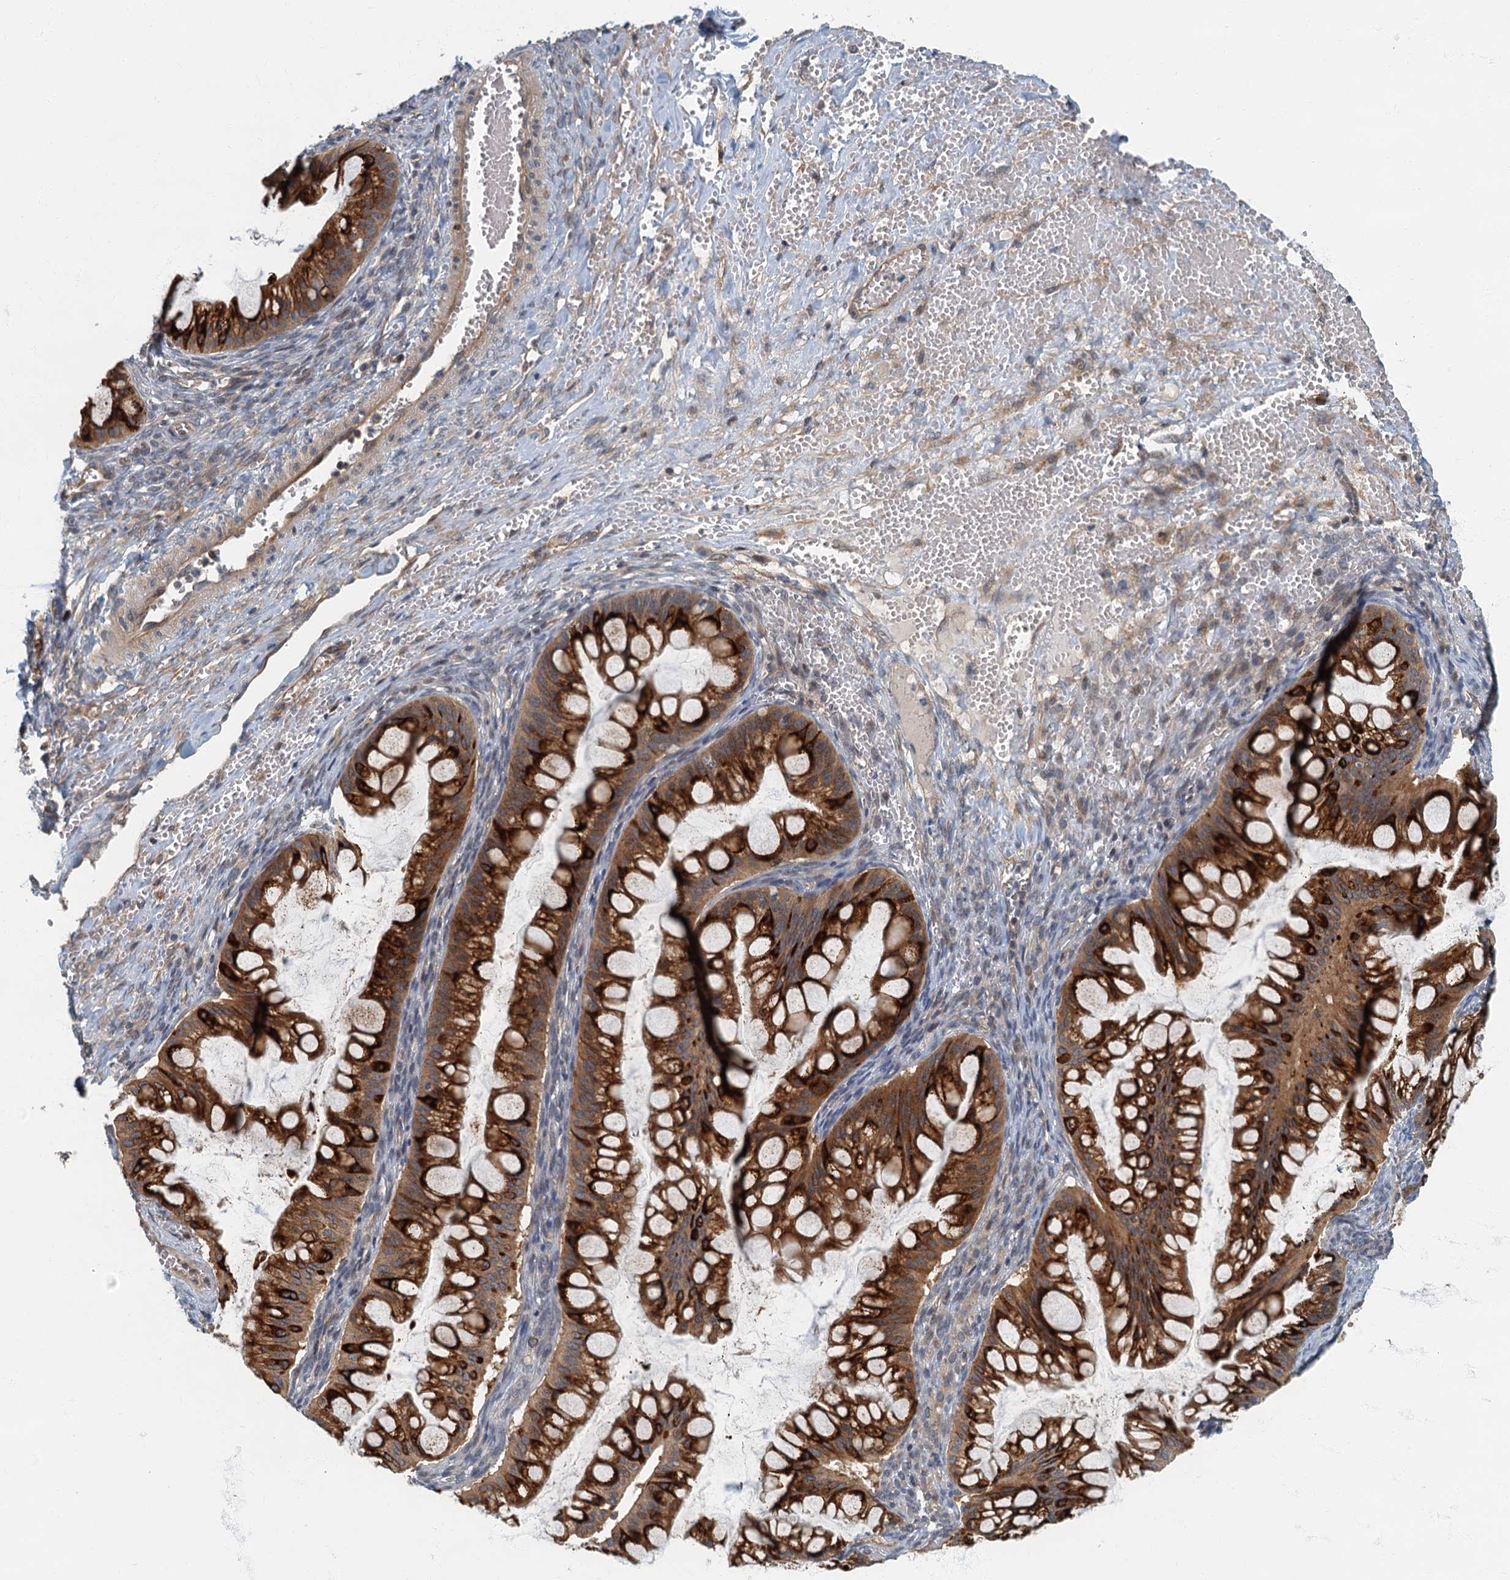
{"staining": {"intensity": "moderate", "quantity": ">75%", "location": "cytoplasmic/membranous"}, "tissue": "ovarian cancer", "cell_type": "Tumor cells", "image_type": "cancer", "snomed": [{"axis": "morphology", "description": "Cystadenocarcinoma, mucinous, NOS"}, {"axis": "topography", "description": "Ovary"}], "caption": "Immunohistochemical staining of human ovarian cancer exhibits moderate cytoplasmic/membranous protein staining in about >75% of tumor cells. (Stains: DAB in brown, nuclei in blue, Microscopy: brightfield microscopy at high magnification).", "gene": "CKAP2L", "patient": {"sex": "female", "age": 73}}